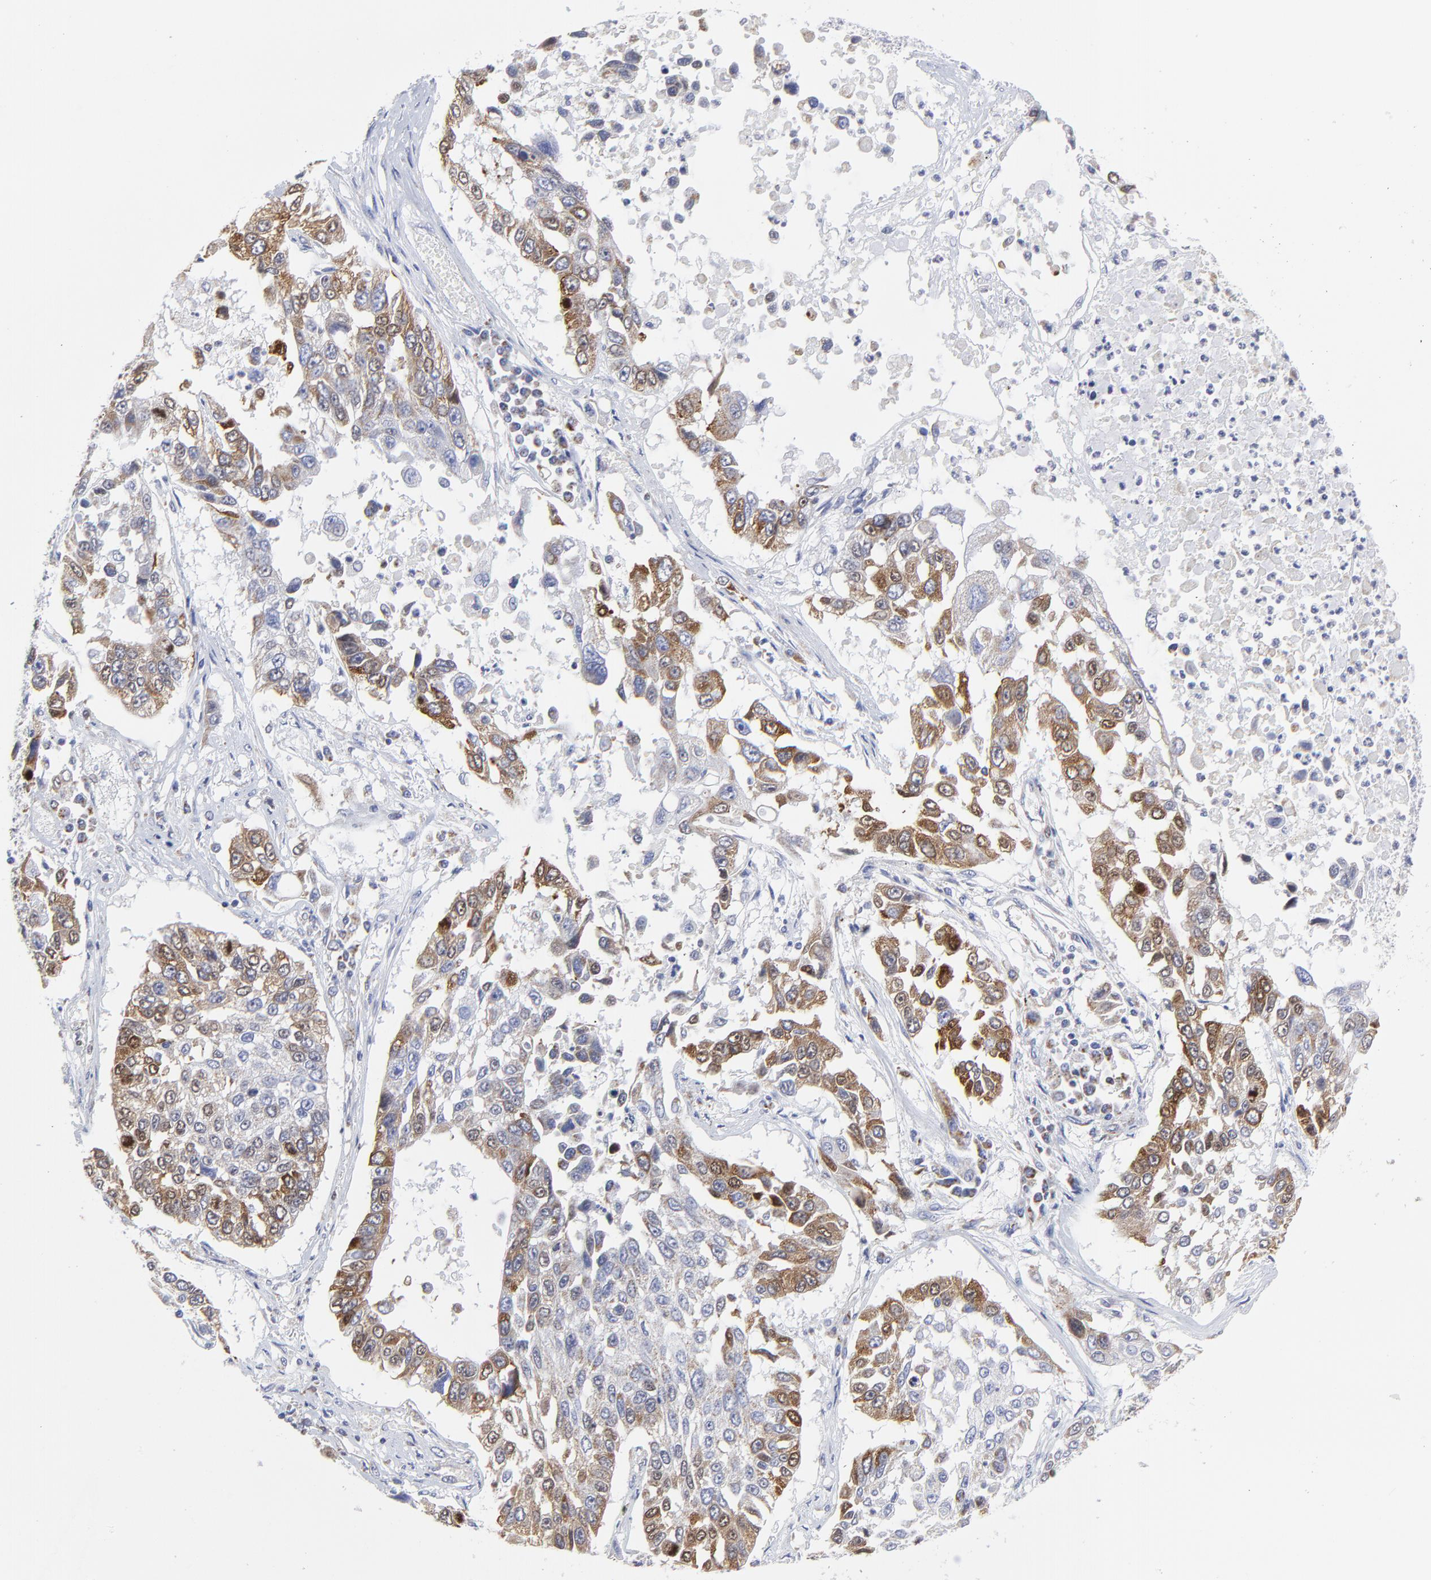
{"staining": {"intensity": "moderate", "quantity": ">75%", "location": "cytoplasmic/membranous,nuclear"}, "tissue": "lung cancer", "cell_type": "Tumor cells", "image_type": "cancer", "snomed": [{"axis": "morphology", "description": "Squamous cell carcinoma, NOS"}, {"axis": "topography", "description": "Lung"}], "caption": "Immunohistochemistry photomicrograph of neoplastic tissue: human squamous cell carcinoma (lung) stained using immunohistochemistry (IHC) shows medium levels of moderate protein expression localized specifically in the cytoplasmic/membranous and nuclear of tumor cells, appearing as a cytoplasmic/membranous and nuclear brown color.", "gene": "NCAPH", "patient": {"sex": "male", "age": 71}}